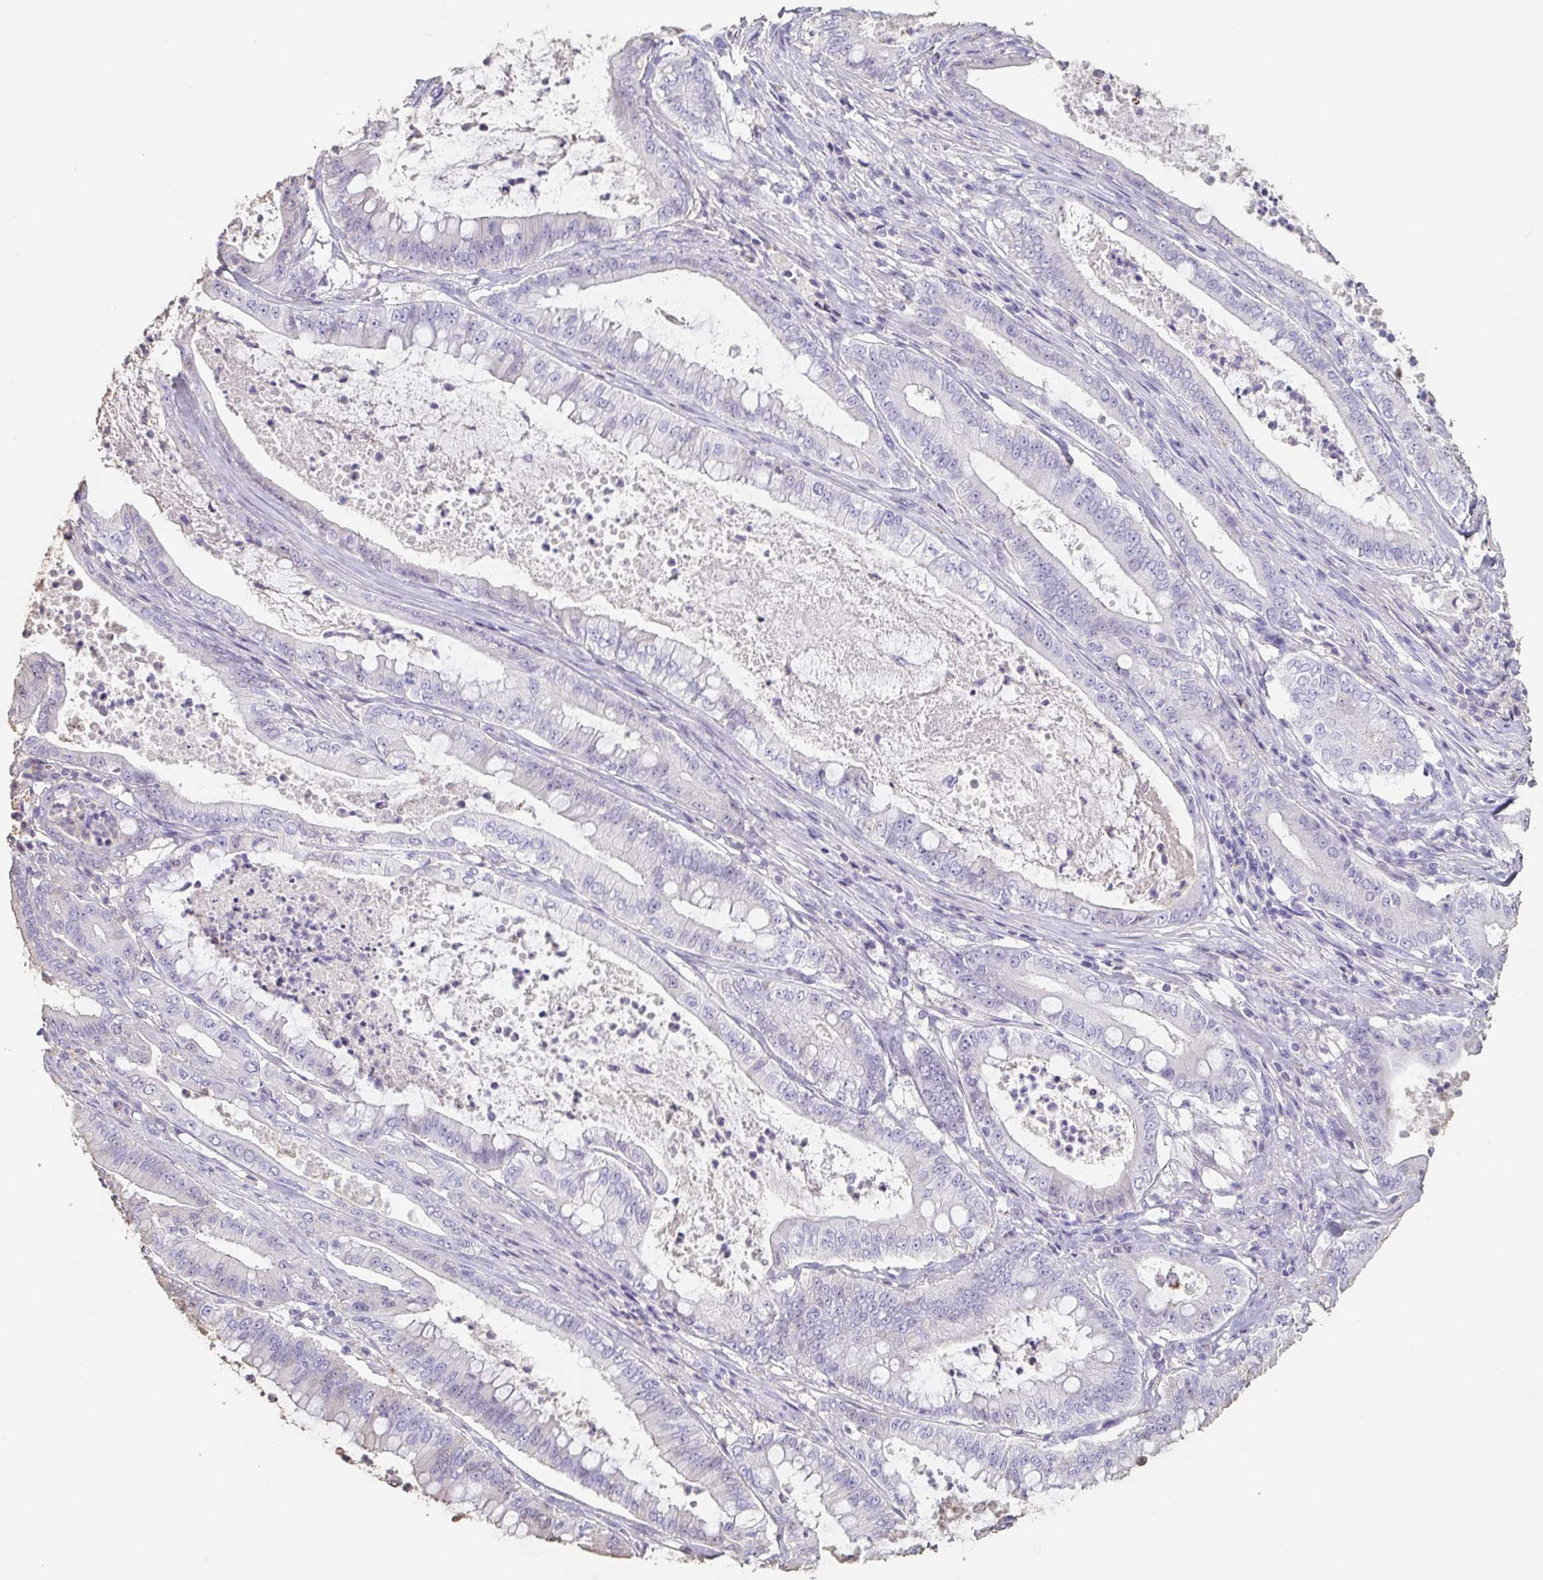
{"staining": {"intensity": "negative", "quantity": "none", "location": "none"}, "tissue": "pancreatic cancer", "cell_type": "Tumor cells", "image_type": "cancer", "snomed": [{"axis": "morphology", "description": "Adenocarcinoma, NOS"}, {"axis": "topography", "description": "Pancreas"}], "caption": "Protein analysis of pancreatic adenocarcinoma shows no significant expression in tumor cells.", "gene": "BPIFA2", "patient": {"sex": "male", "age": 71}}